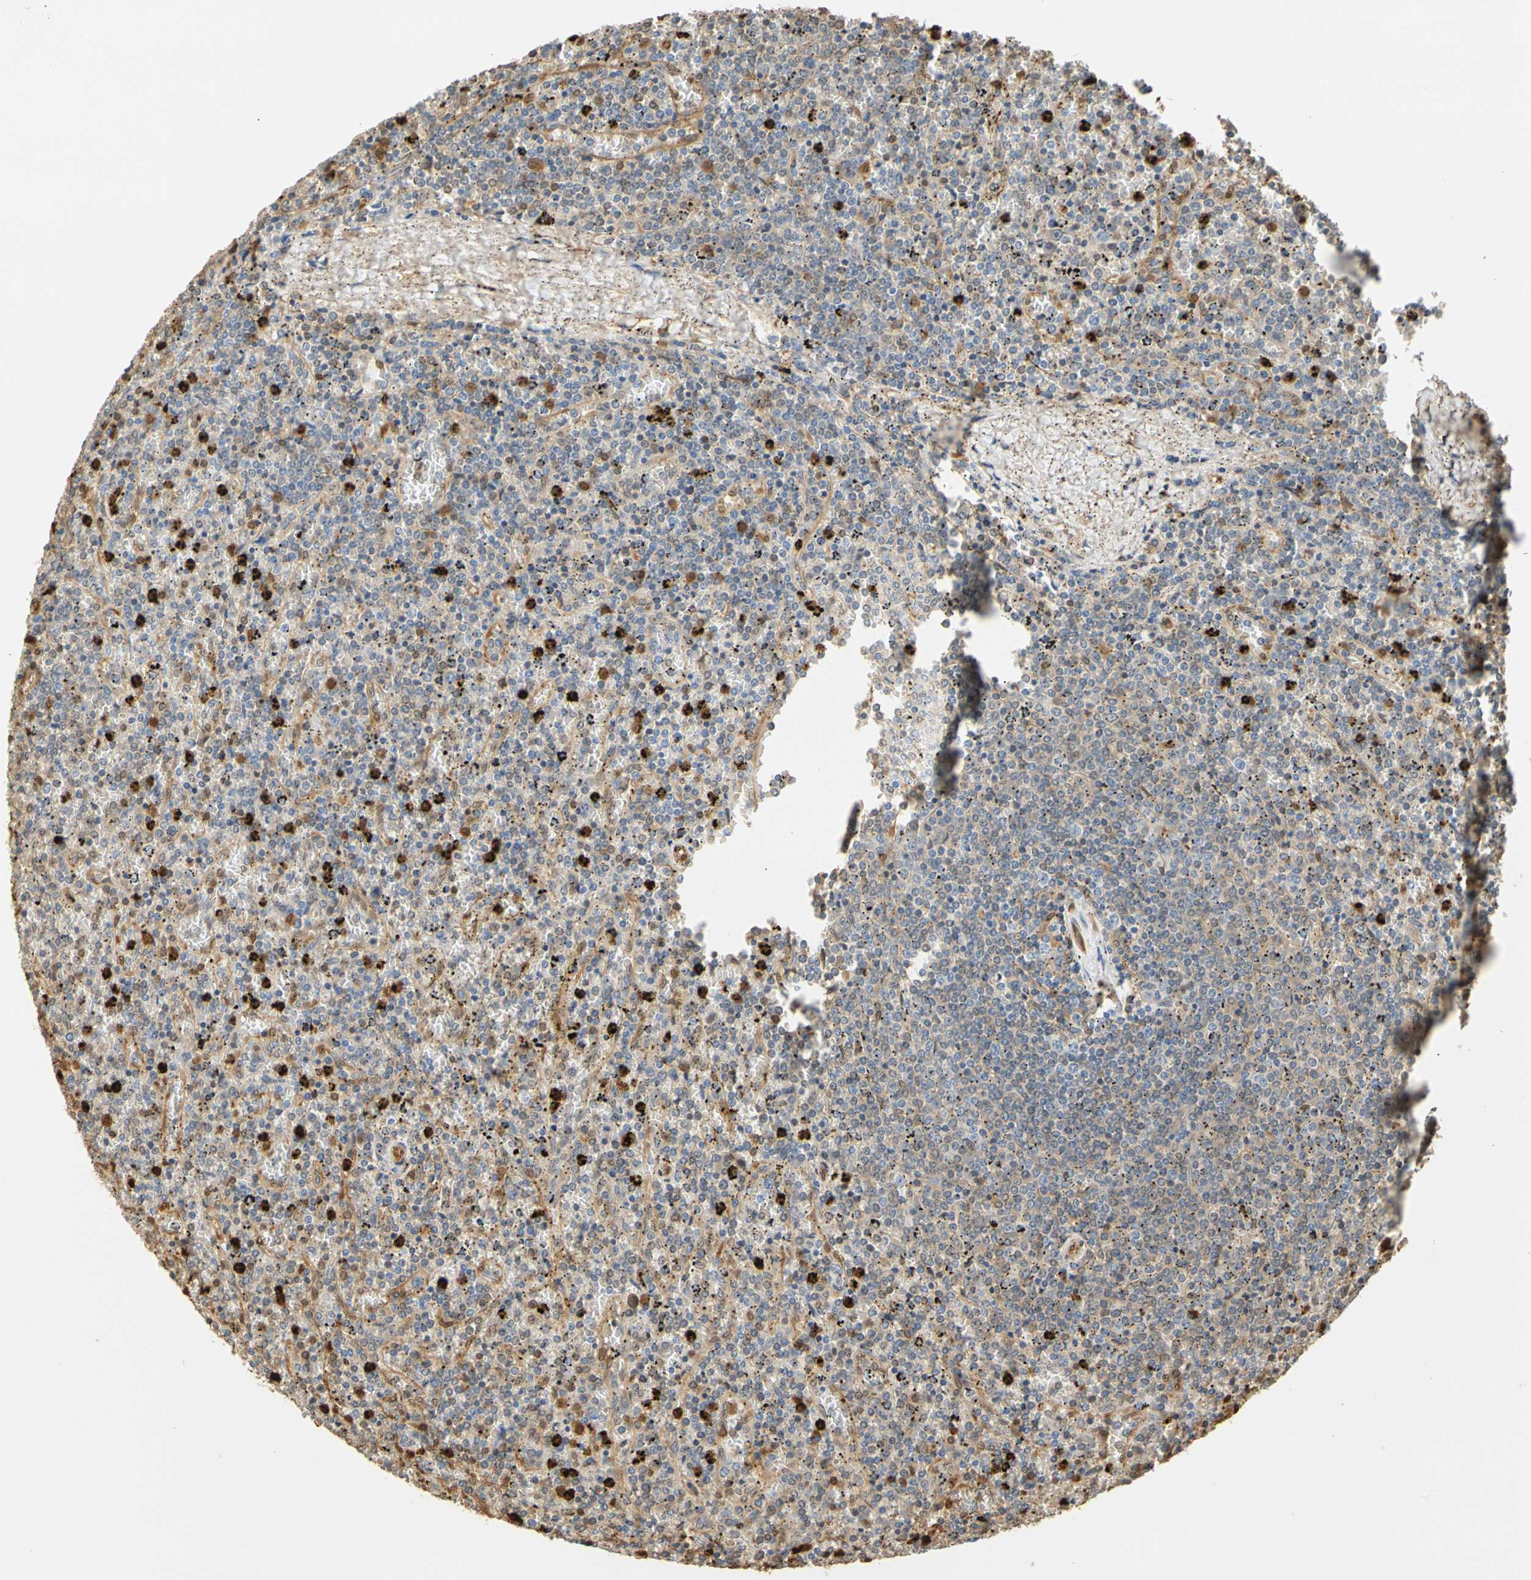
{"staining": {"intensity": "weak", "quantity": "25%-75%", "location": "cytoplasmic/membranous,nuclear"}, "tissue": "lymphoma", "cell_type": "Tumor cells", "image_type": "cancer", "snomed": [{"axis": "morphology", "description": "Malignant lymphoma, non-Hodgkin's type, Low grade"}, {"axis": "topography", "description": "Spleen"}], "caption": "High-magnification brightfield microscopy of lymphoma stained with DAB (3,3'-diaminobenzidine) (brown) and counterstained with hematoxylin (blue). tumor cells exhibit weak cytoplasmic/membranous and nuclear expression is appreciated in approximately25%-75% of cells. (DAB IHC with brightfield microscopy, high magnification).", "gene": "S100A6", "patient": {"sex": "female", "age": 77}}